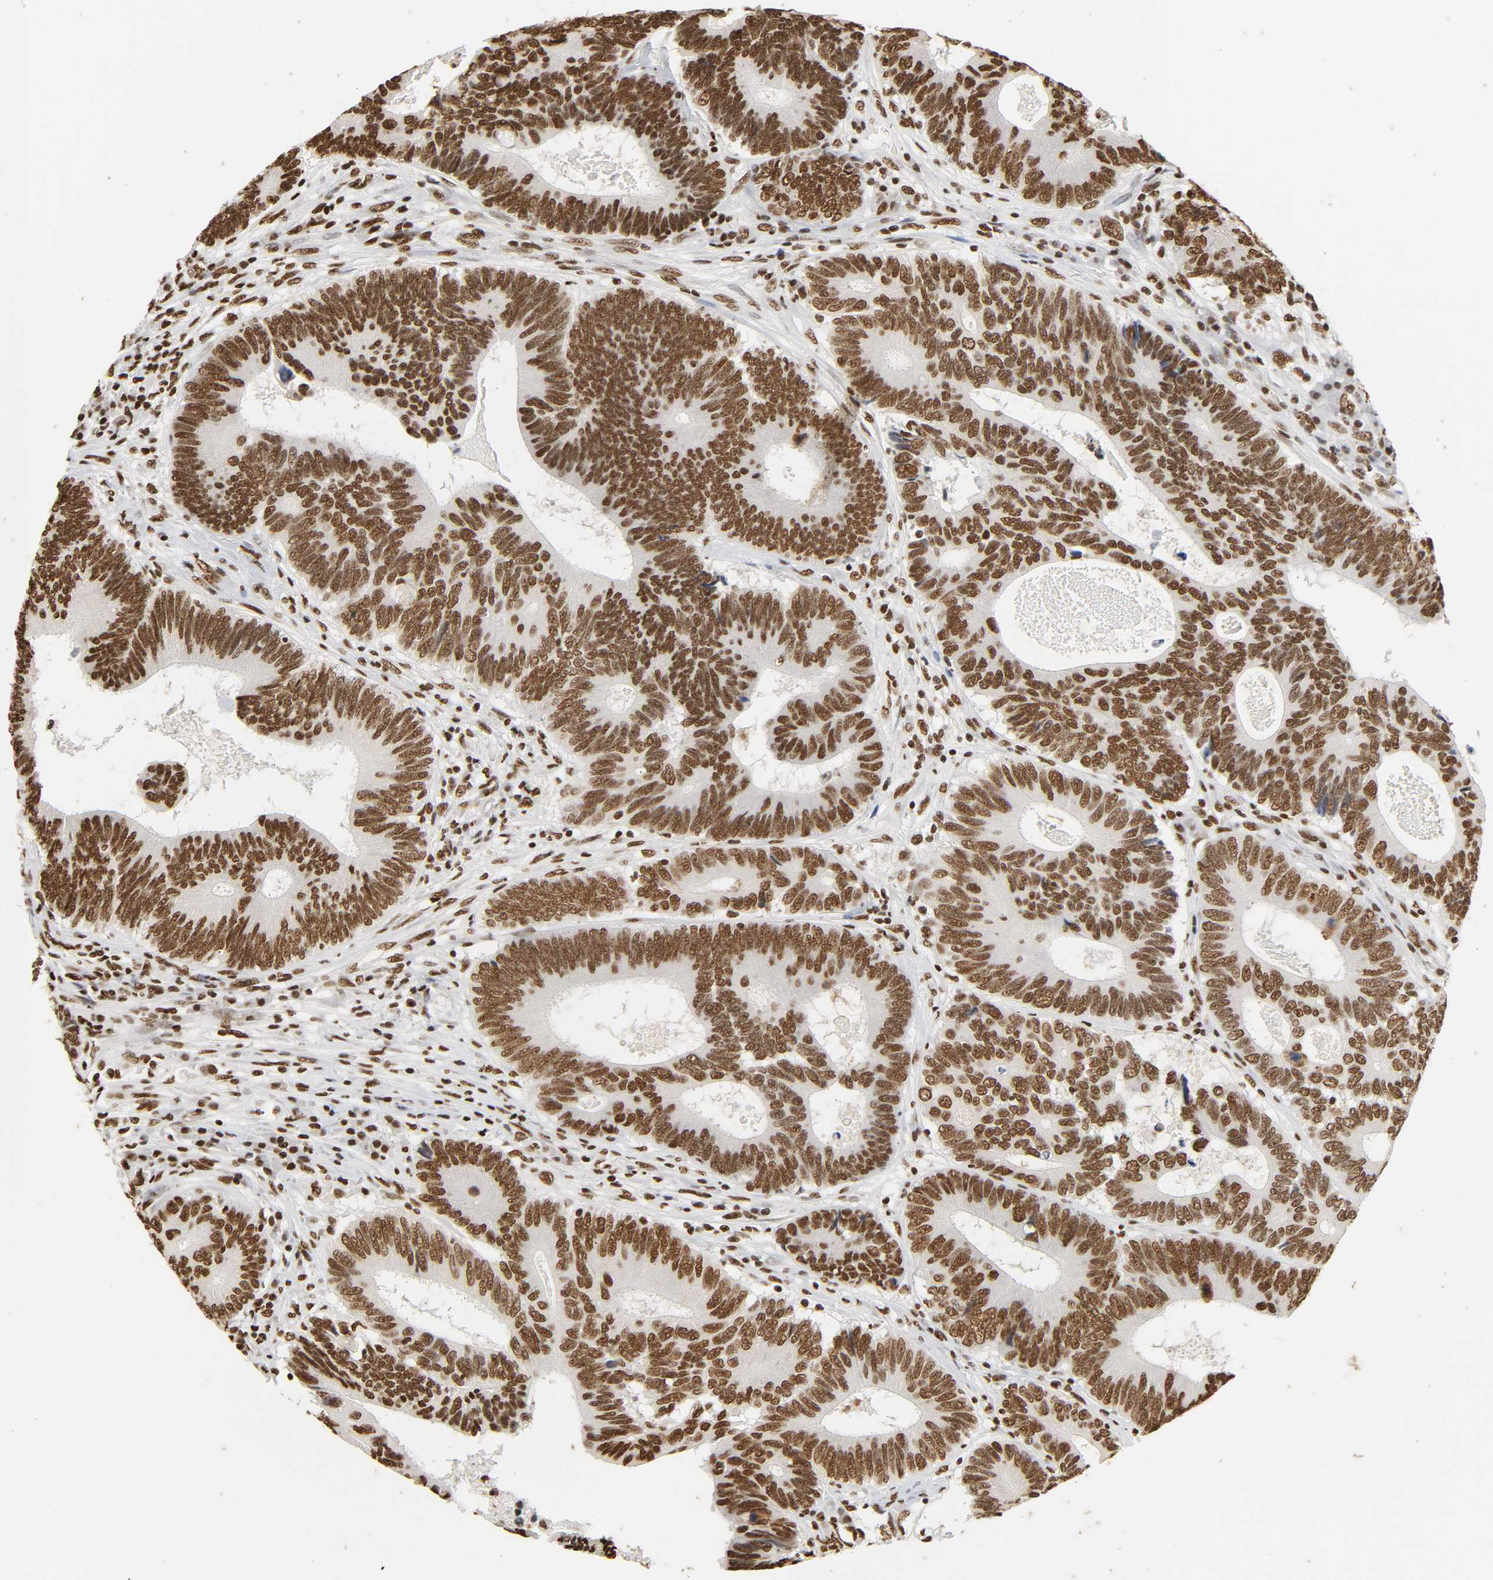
{"staining": {"intensity": "strong", "quantity": ">75%", "location": "nuclear"}, "tissue": "colorectal cancer", "cell_type": "Tumor cells", "image_type": "cancer", "snomed": [{"axis": "morphology", "description": "Adenocarcinoma, NOS"}, {"axis": "topography", "description": "Colon"}], "caption": "Brown immunohistochemical staining in colorectal adenocarcinoma shows strong nuclear expression in about >75% of tumor cells. (Stains: DAB in brown, nuclei in blue, Microscopy: brightfield microscopy at high magnification).", "gene": "HNRNPC", "patient": {"sex": "female", "age": 78}}